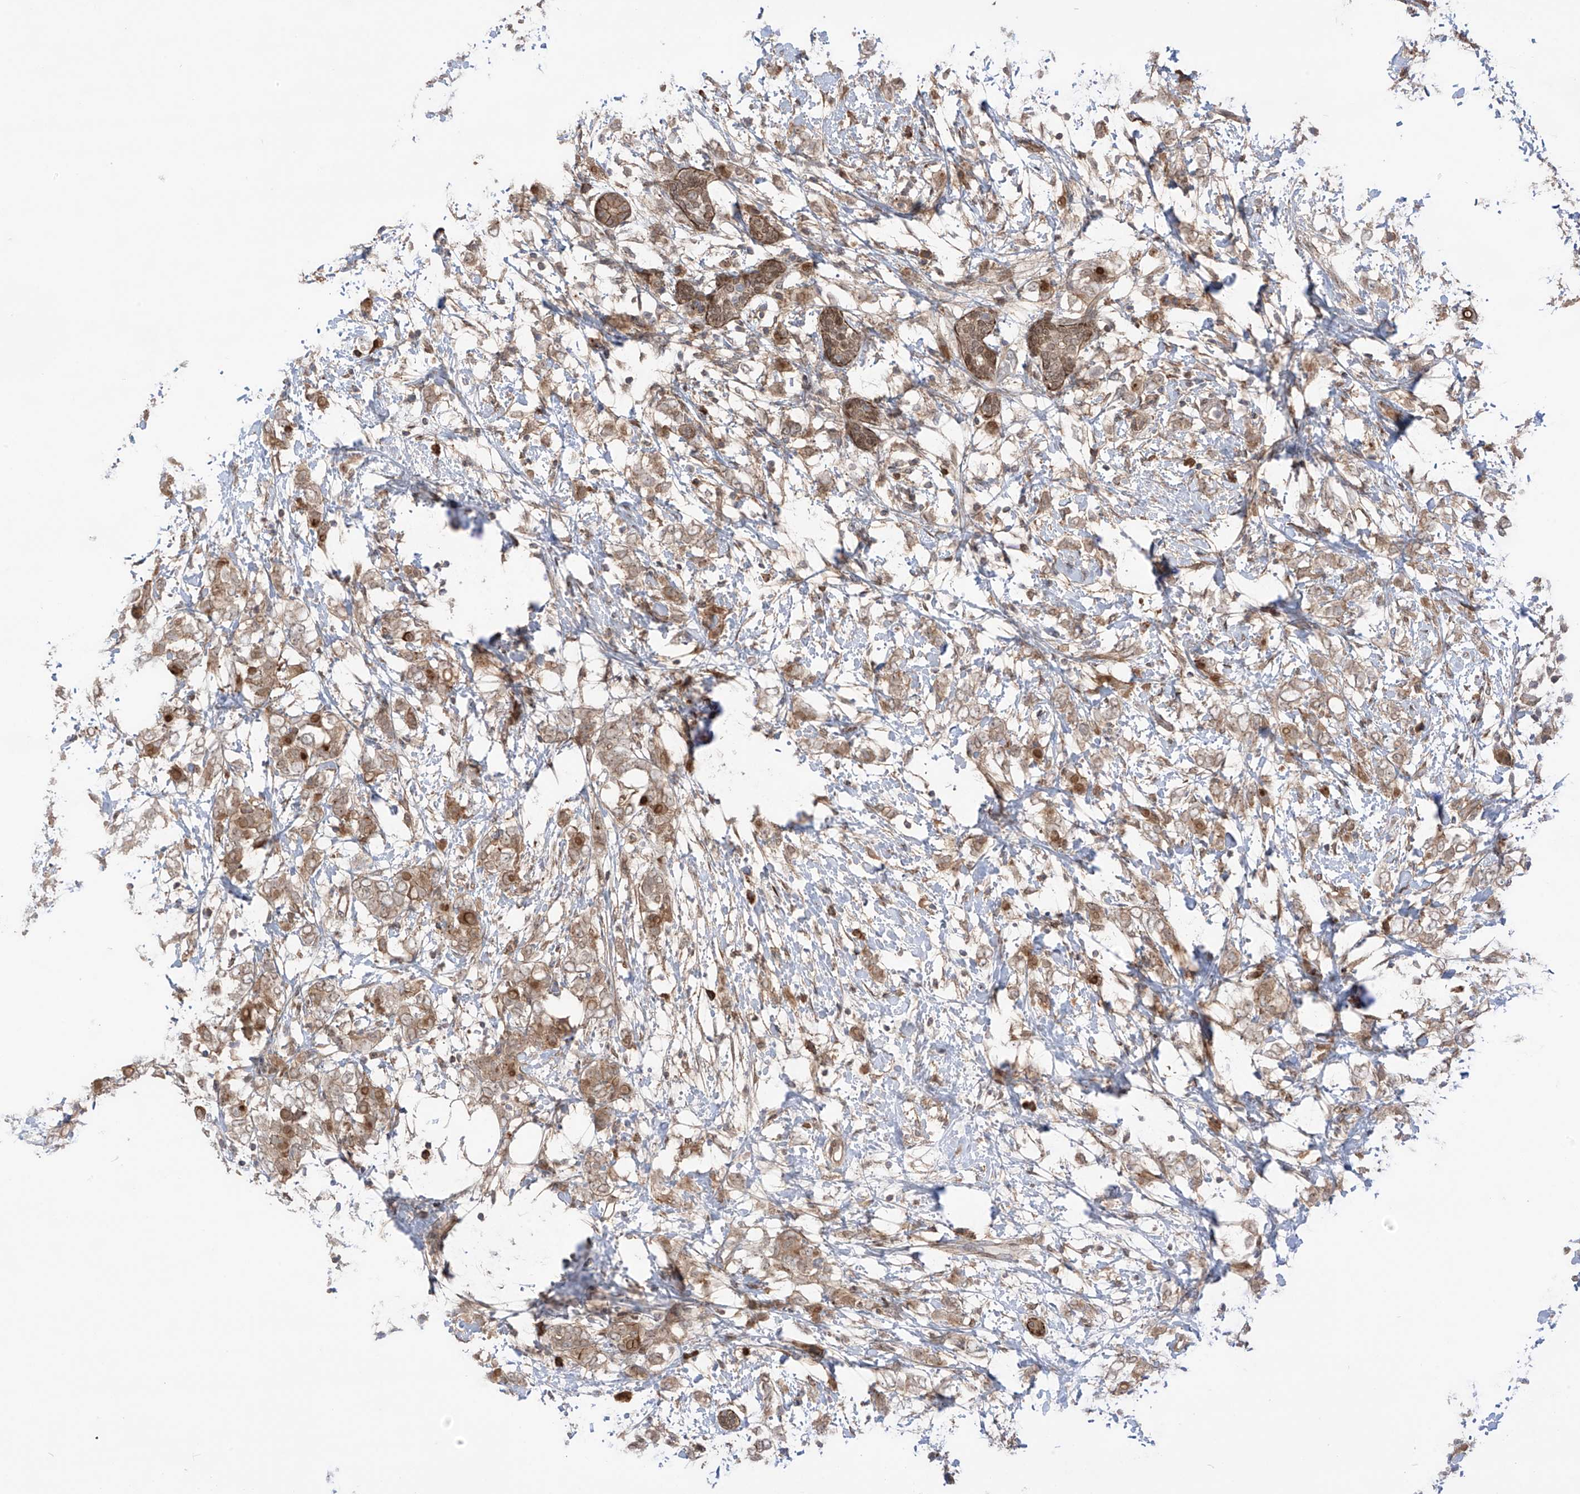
{"staining": {"intensity": "weak", "quantity": ">75%", "location": "cytoplasmic/membranous"}, "tissue": "breast cancer", "cell_type": "Tumor cells", "image_type": "cancer", "snomed": [{"axis": "morphology", "description": "Normal tissue, NOS"}, {"axis": "morphology", "description": "Lobular carcinoma"}, {"axis": "topography", "description": "Breast"}], "caption": "Human breast lobular carcinoma stained for a protein (brown) reveals weak cytoplasmic/membranous positive positivity in approximately >75% of tumor cells.", "gene": "LRRC74A", "patient": {"sex": "female", "age": 47}}